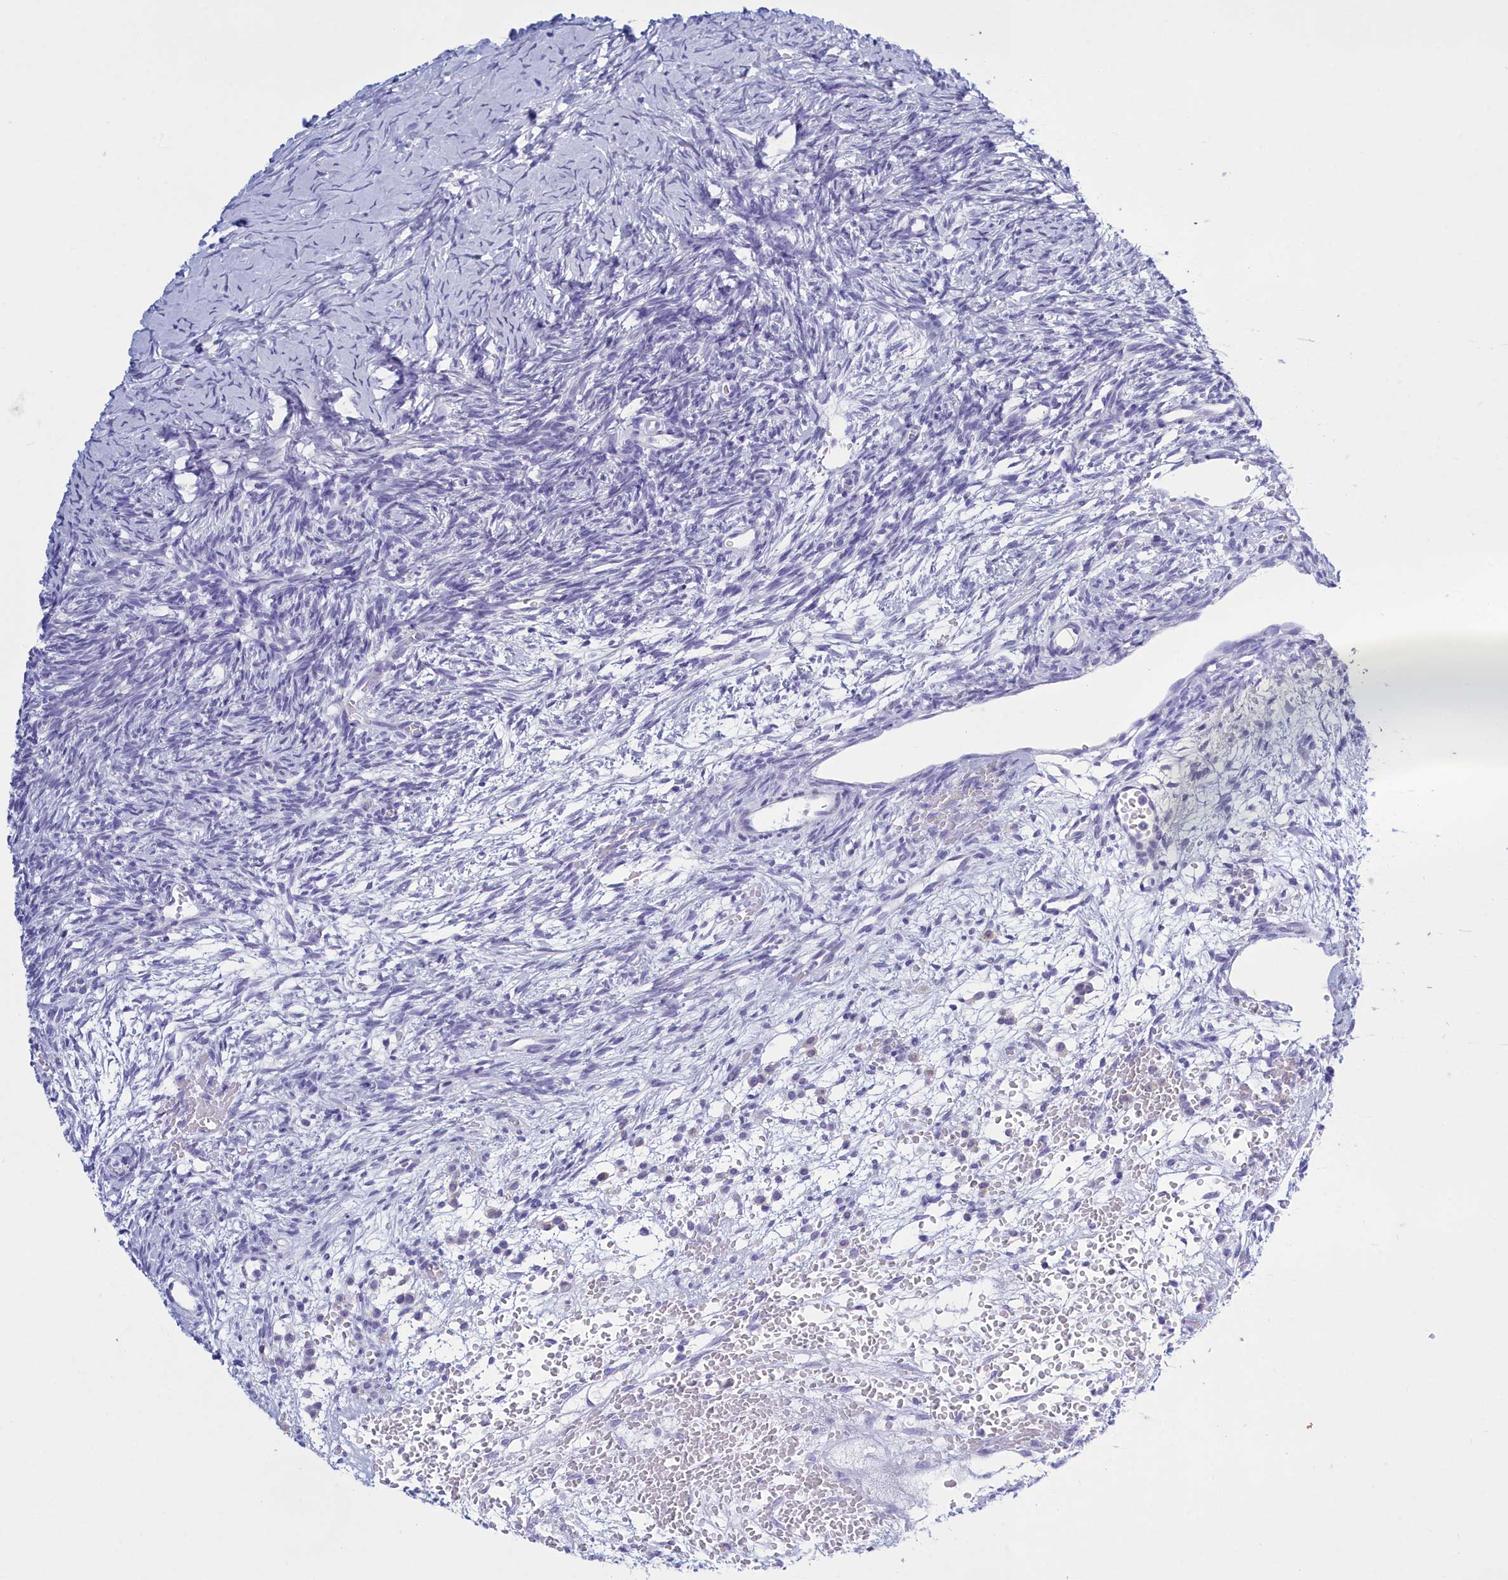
{"staining": {"intensity": "negative", "quantity": "none", "location": "none"}, "tissue": "ovary", "cell_type": "Ovarian stroma cells", "image_type": "normal", "snomed": [{"axis": "morphology", "description": "Normal tissue, NOS"}, {"axis": "topography", "description": "Ovary"}], "caption": "Immunohistochemical staining of benign ovary exhibits no significant staining in ovarian stroma cells. (Stains: DAB (3,3'-diaminobenzidine) immunohistochemistry (IHC) with hematoxylin counter stain, Microscopy: brightfield microscopy at high magnification).", "gene": "TMEM97", "patient": {"sex": "female", "age": 39}}